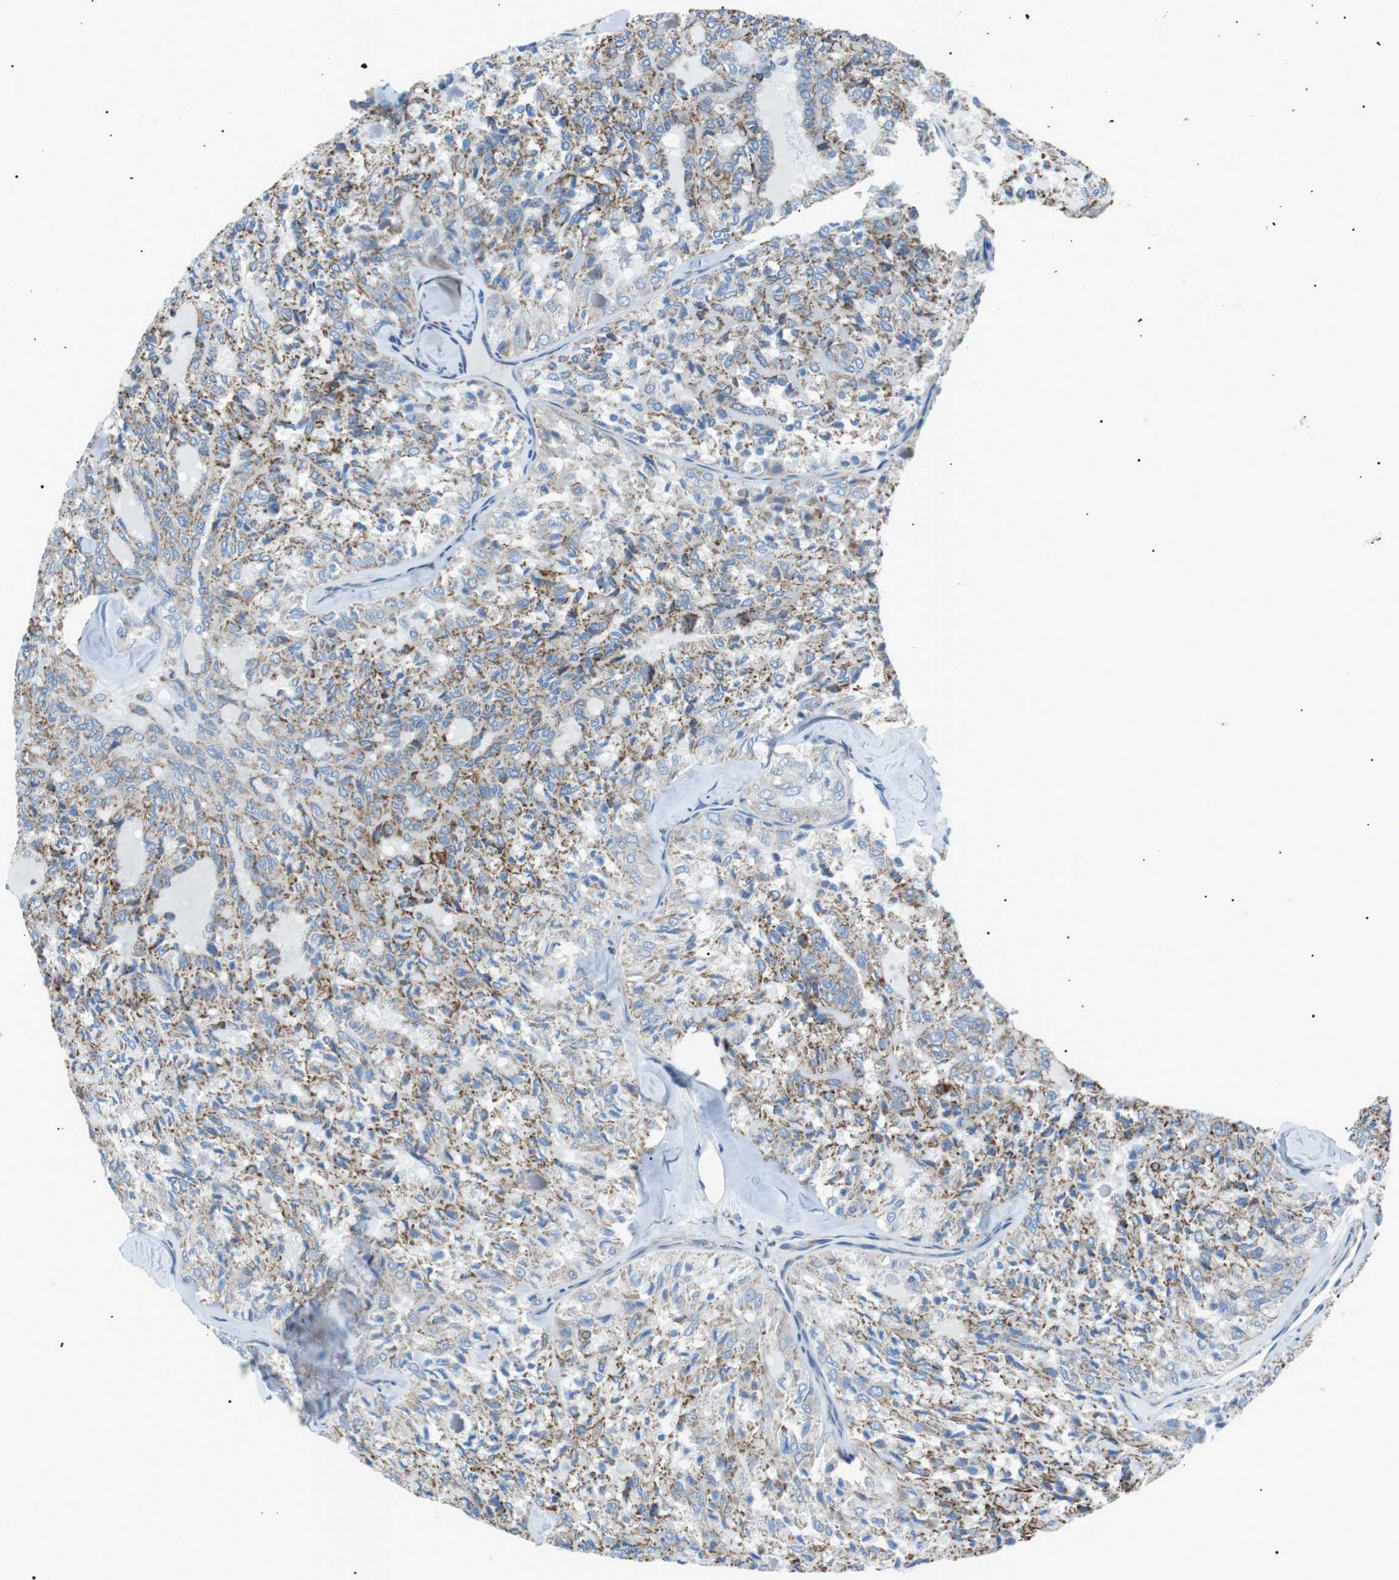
{"staining": {"intensity": "moderate", "quantity": ">75%", "location": "cytoplasmic/membranous"}, "tissue": "thyroid cancer", "cell_type": "Tumor cells", "image_type": "cancer", "snomed": [{"axis": "morphology", "description": "Follicular adenoma carcinoma, NOS"}, {"axis": "topography", "description": "Thyroid gland"}], "caption": "Thyroid follicular adenoma carcinoma stained with a protein marker displays moderate staining in tumor cells.", "gene": "MTARC2", "patient": {"sex": "male", "age": 75}}